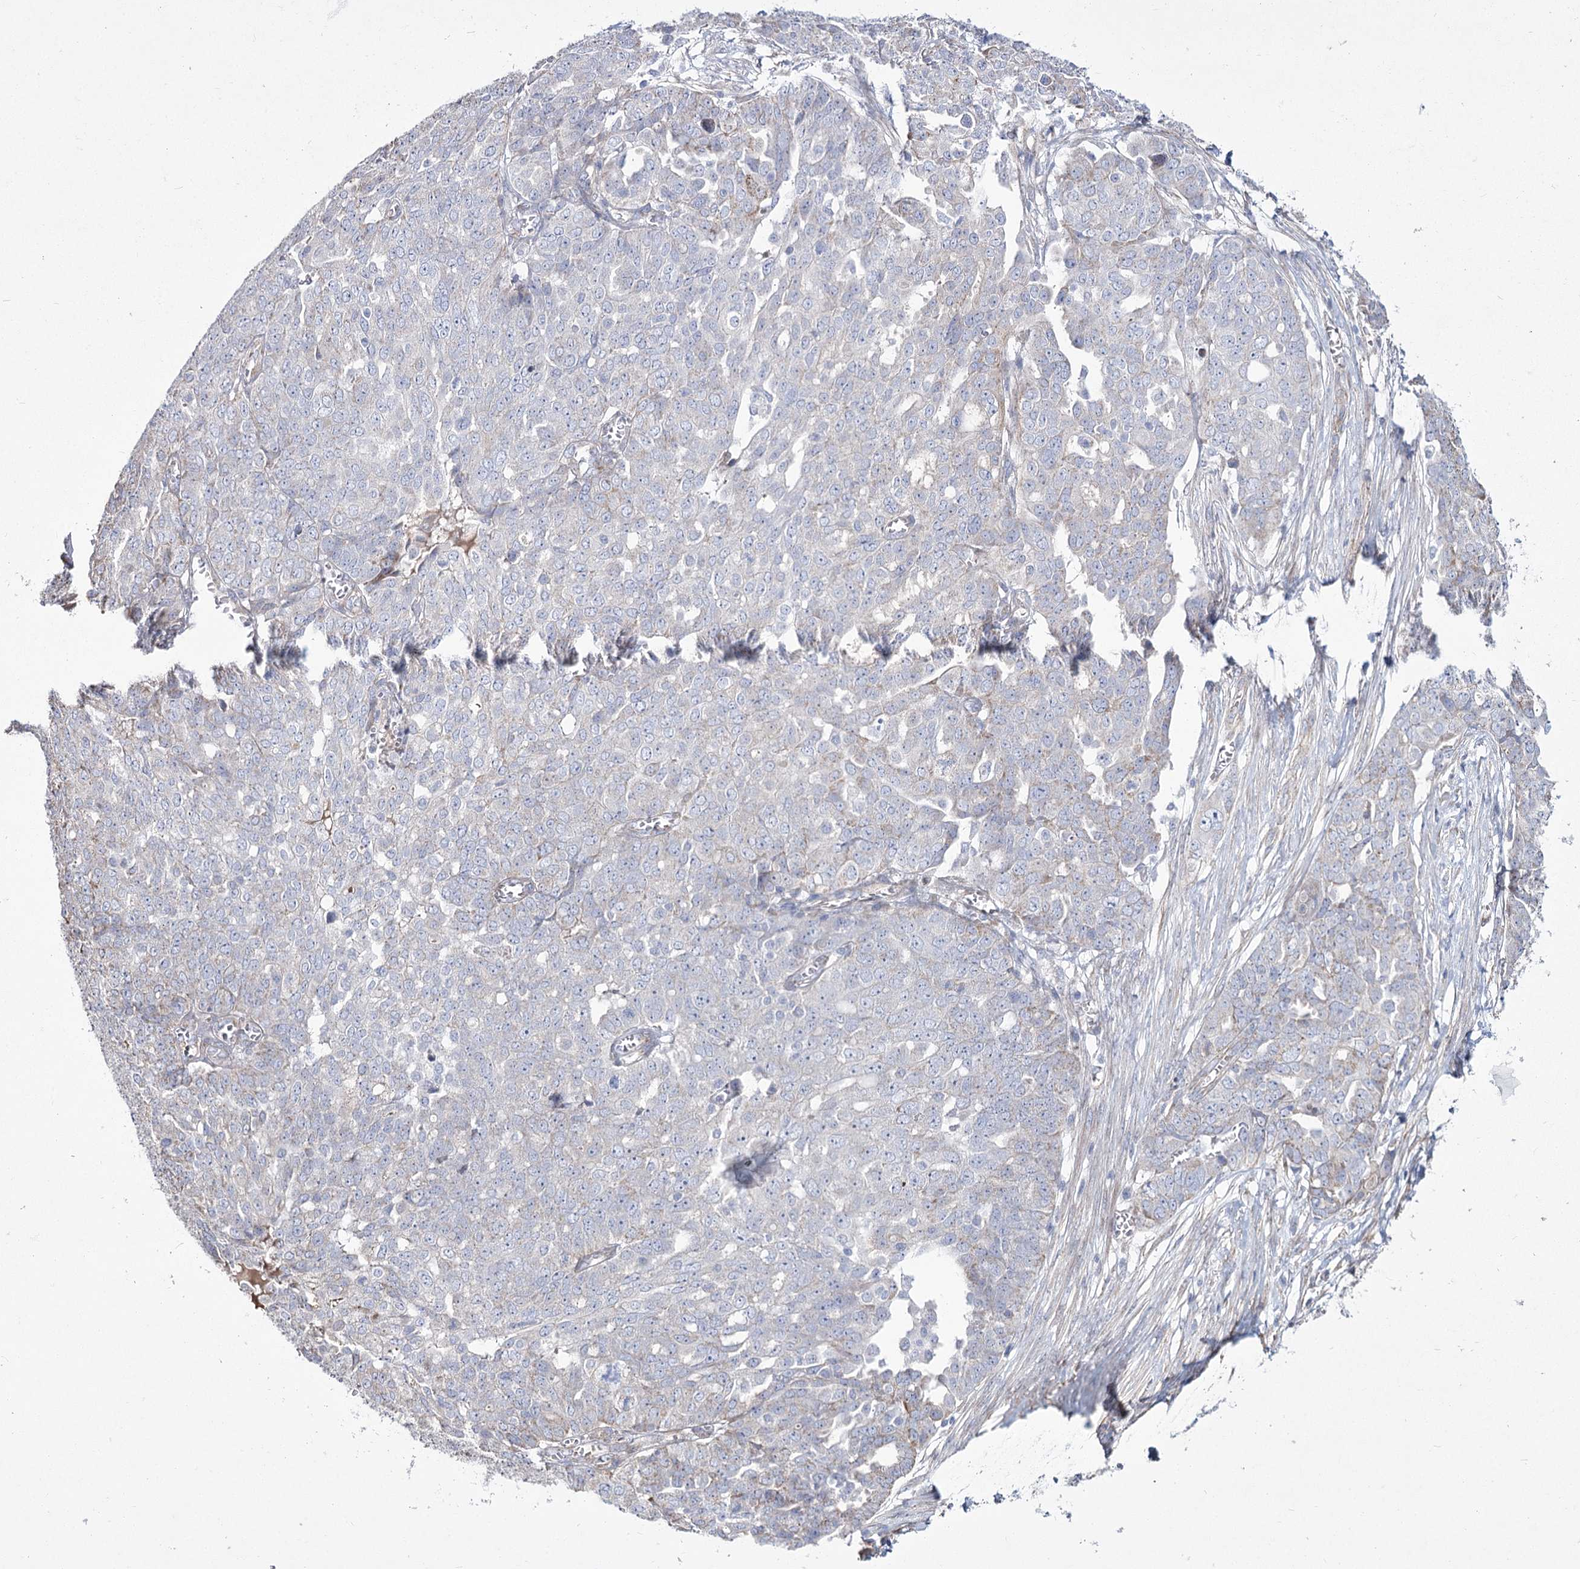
{"staining": {"intensity": "weak", "quantity": "<25%", "location": "cytoplasmic/membranous"}, "tissue": "ovarian cancer", "cell_type": "Tumor cells", "image_type": "cancer", "snomed": [{"axis": "morphology", "description": "Cystadenocarcinoma, serous, NOS"}, {"axis": "topography", "description": "Soft tissue"}, {"axis": "topography", "description": "Ovary"}], "caption": "Immunohistochemistry (IHC) of ovarian cancer (serous cystadenocarcinoma) shows no expression in tumor cells.", "gene": "ME3", "patient": {"sex": "female", "age": 57}}